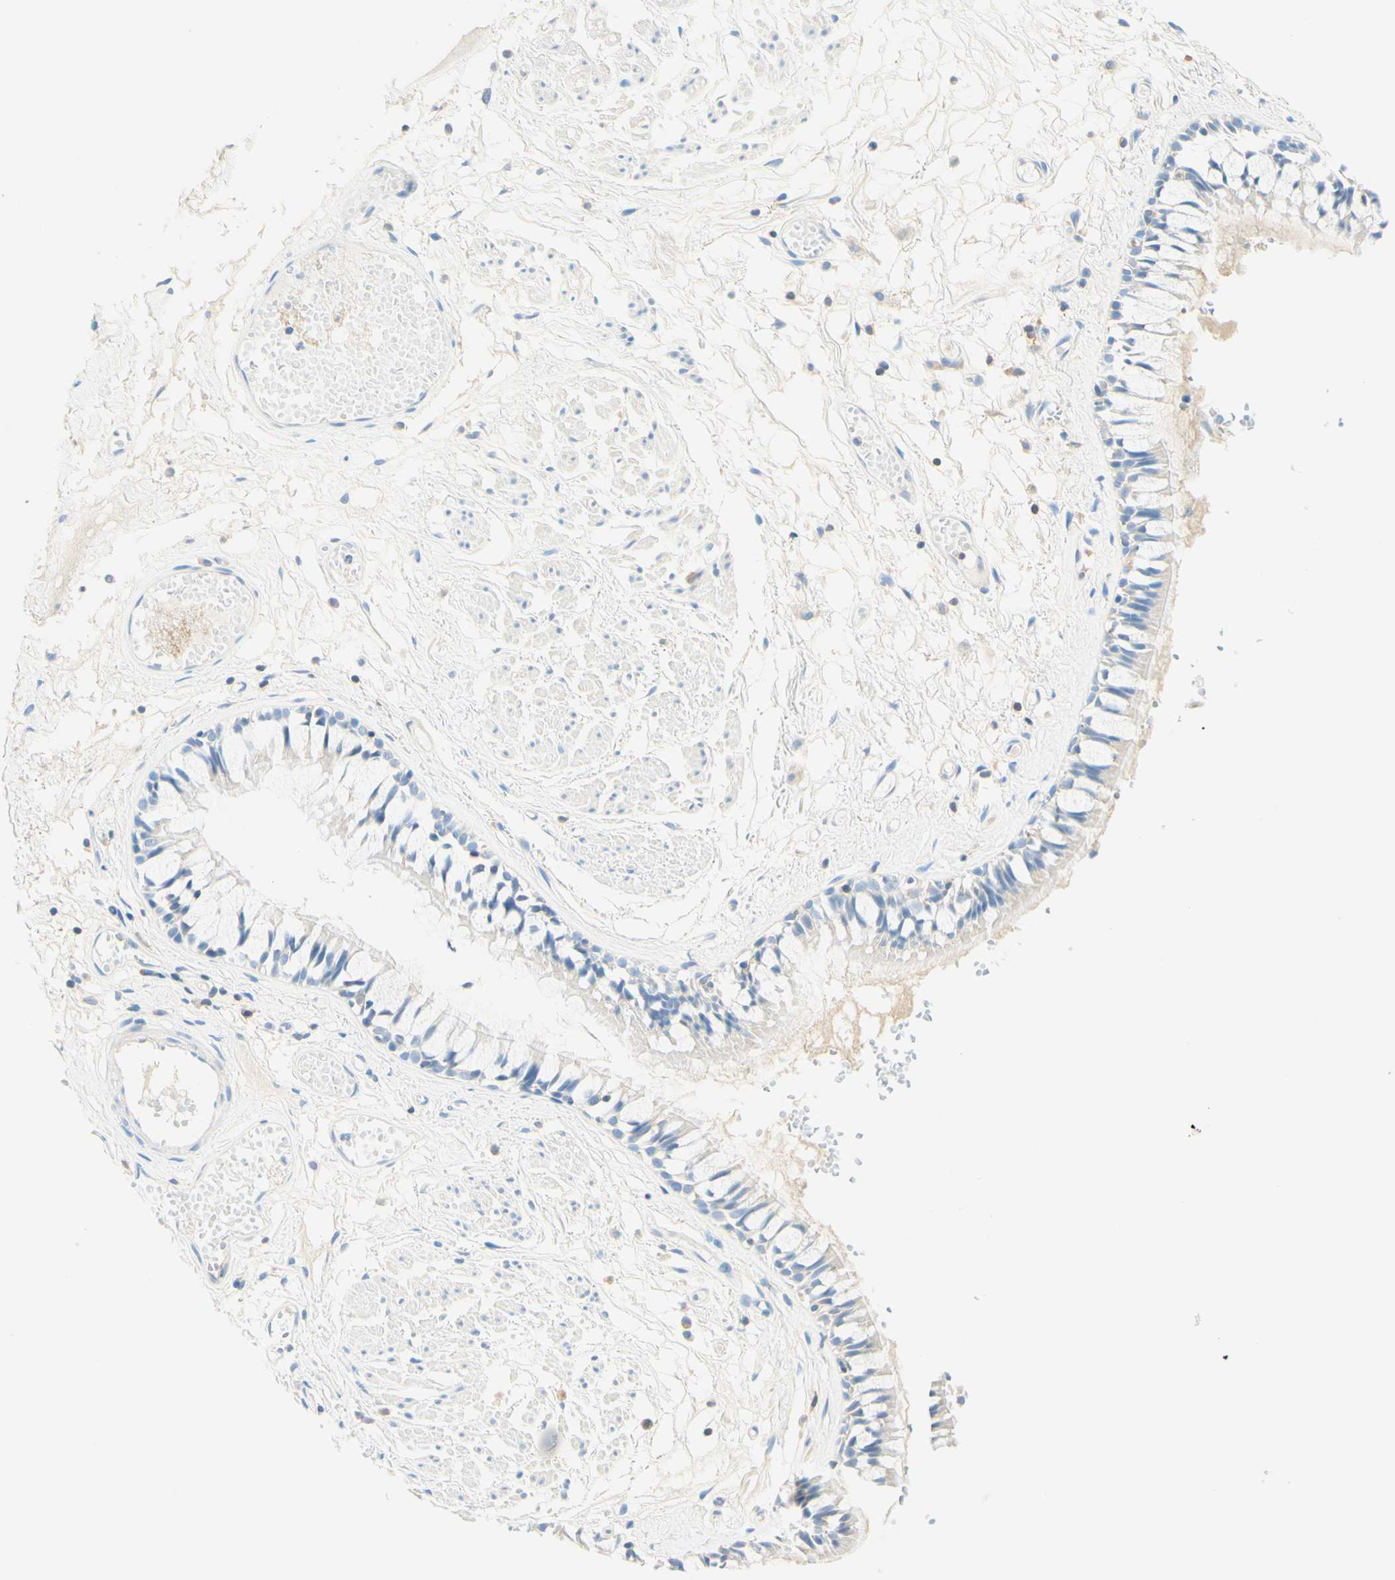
{"staining": {"intensity": "negative", "quantity": "none", "location": "none"}, "tissue": "bronchus", "cell_type": "Respiratory epithelial cells", "image_type": "normal", "snomed": [{"axis": "morphology", "description": "Normal tissue, NOS"}, {"axis": "morphology", "description": "Inflammation, NOS"}, {"axis": "topography", "description": "Cartilage tissue"}, {"axis": "topography", "description": "Lung"}], "caption": "Photomicrograph shows no significant protein positivity in respiratory epithelial cells of unremarkable bronchus. (DAB immunohistochemistry (IHC), high magnification).", "gene": "LAT", "patient": {"sex": "male", "age": 71}}